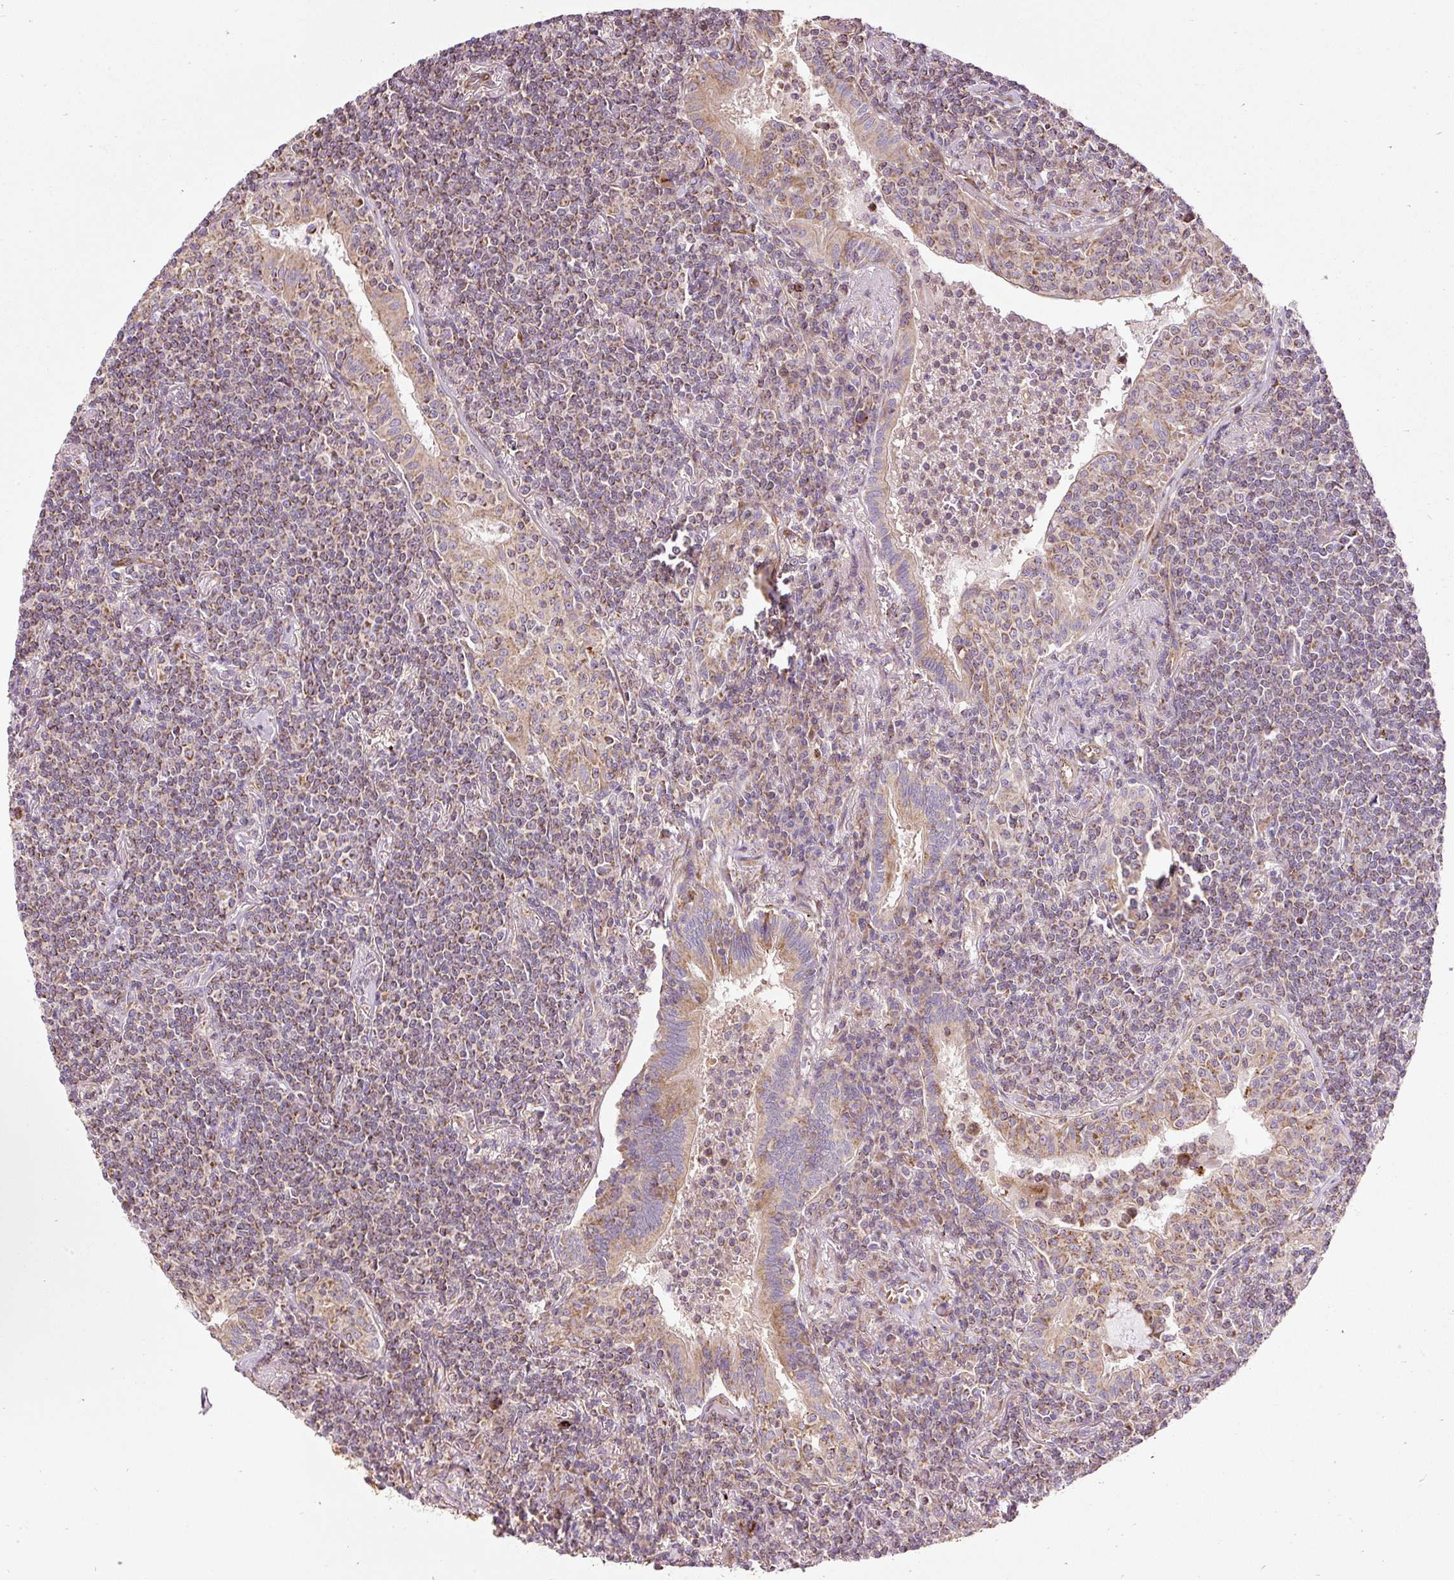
{"staining": {"intensity": "moderate", "quantity": ">75%", "location": "cytoplasmic/membranous"}, "tissue": "lymphoma", "cell_type": "Tumor cells", "image_type": "cancer", "snomed": [{"axis": "morphology", "description": "Malignant lymphoma, non-Hodgkin's type, Low grade"}, {"axis": "topography", "description": "Lung"}], "caption": "Moderate cytoplasmic/membranous expression is identified in about >75% of tumor cells in malignant lymphoma, non-Hodgkin's type (low-grade).", "gene": "ISCU", "patient": {"sex": "female", "age": 71}}